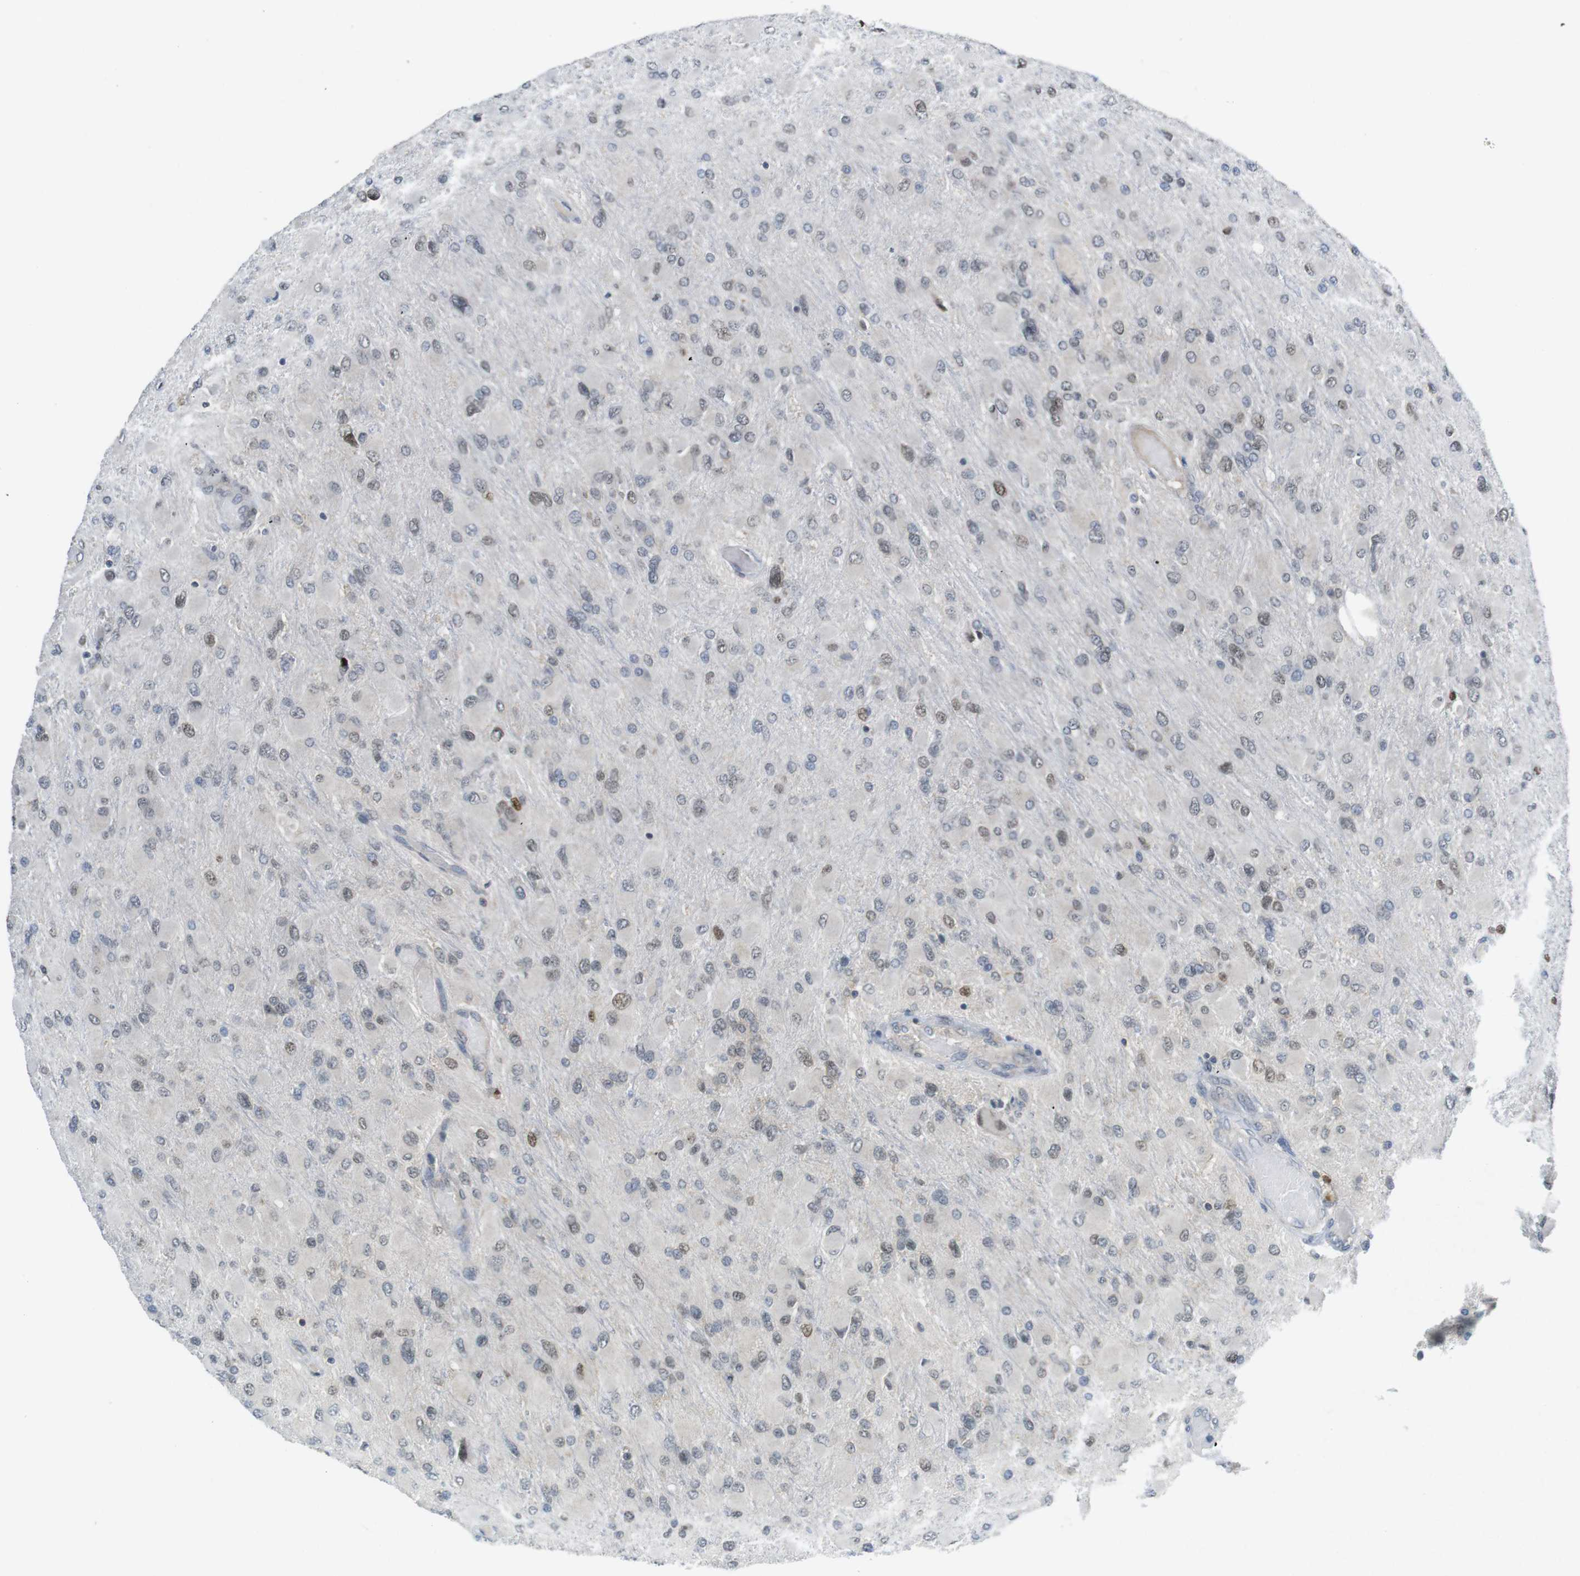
{"staining": {"intensity": "moderate", "quantity": "<25%", "location": "nuclear"}, "tissue": "glioma", "cell_type": "Tumor cells", "image_type": "cancer", "snomed": [{"axis": "morphology", "description": "Glioma, malignant, High grade"}, {"axis": "topography", "description": "Cerebral cortex"}], "caption": "Immunohistochemistry (DAB (3,3'-diaminobenzidine)) staining of malignant glioma (high-grade) exhibits moderate nuclear protein staining in about <25% of tumor cells.", "gene": "RCC1", "patient": {"sex": "female", "age": 36}}